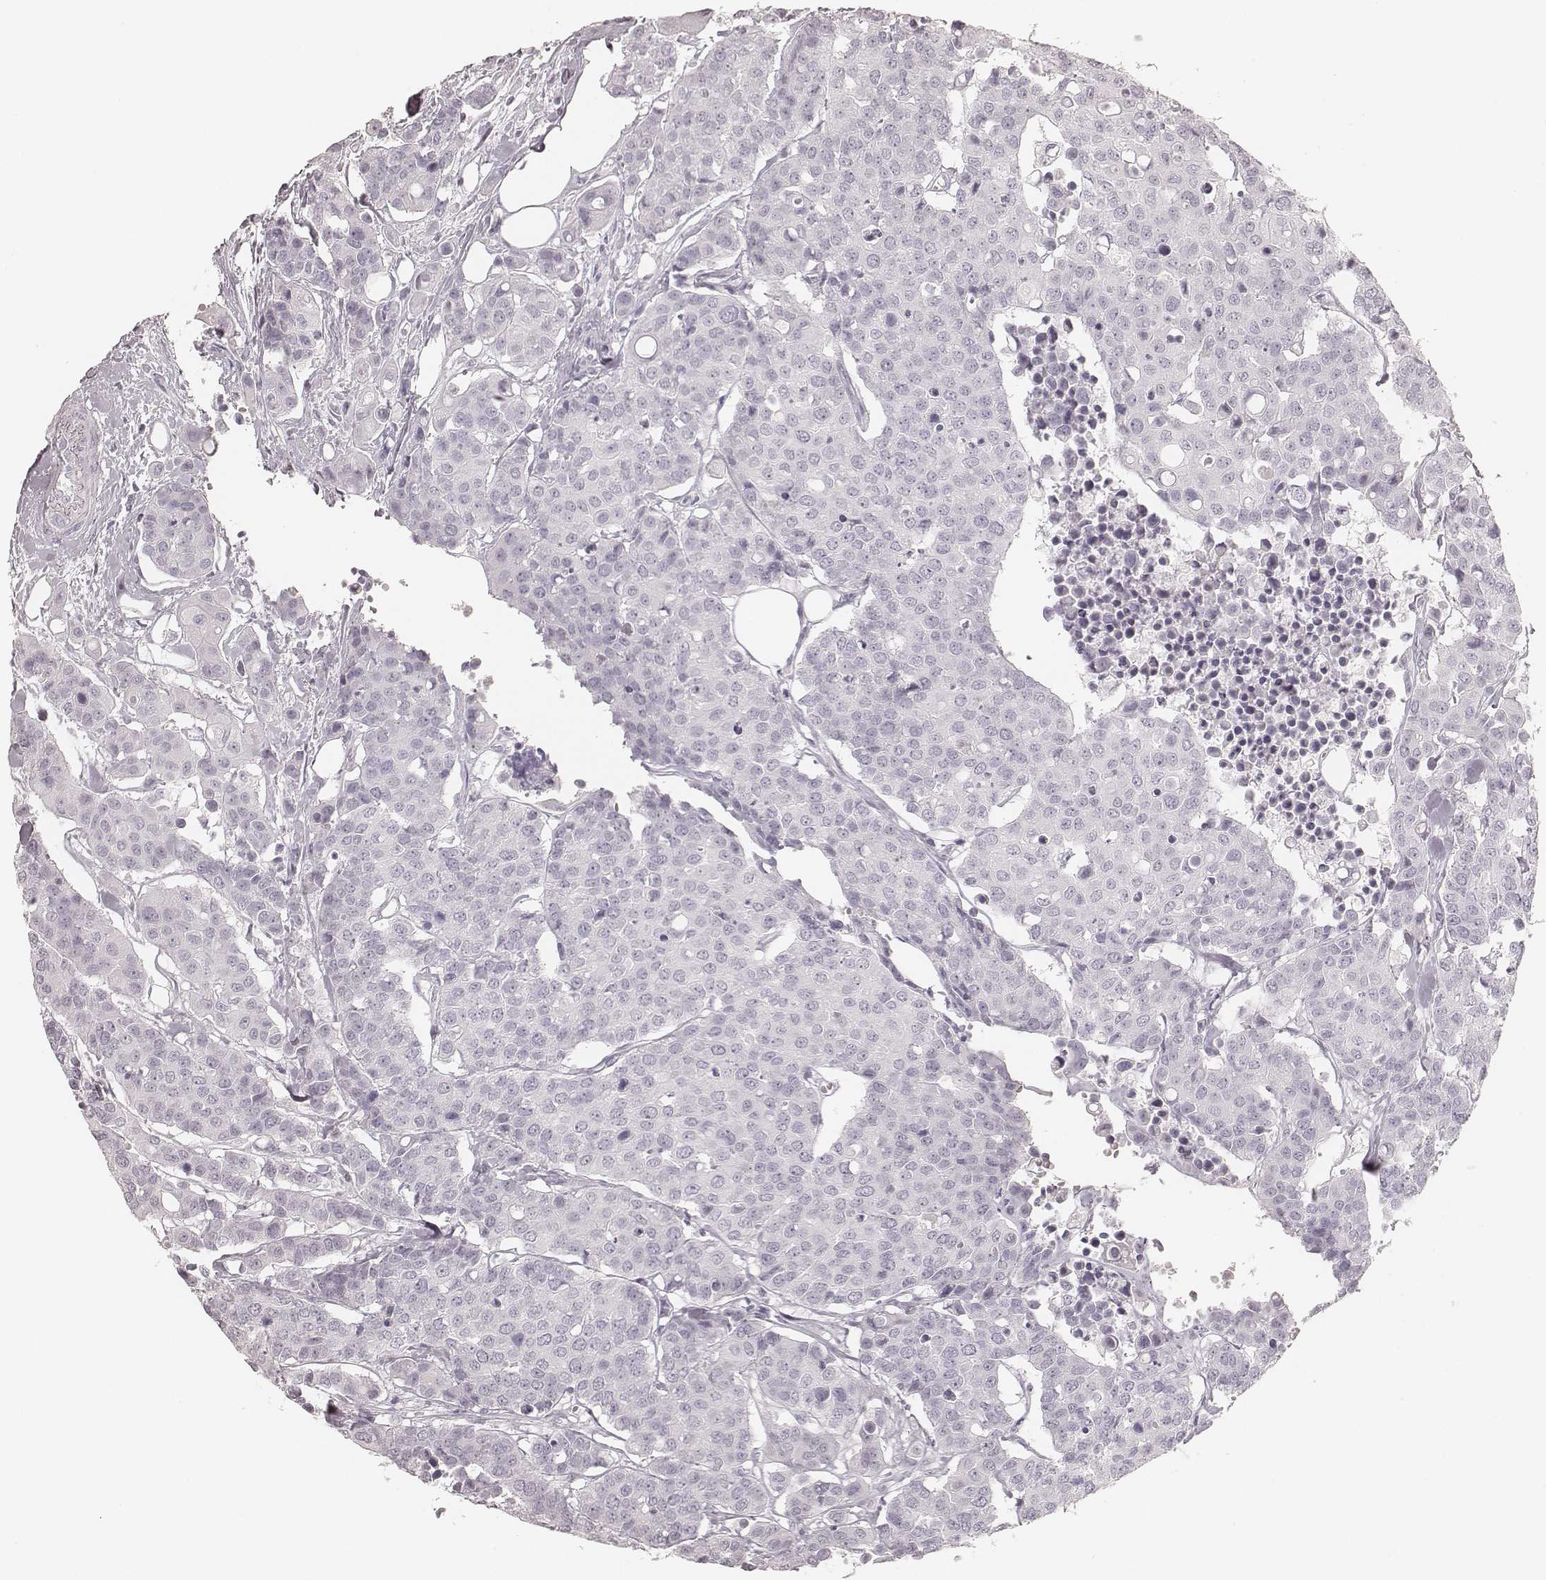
{"staining": {"intensity": "negative", "quantity": "none", "location": "none"}, "tissue": "carcinoid", "cell_type": "Tumor cells", "image_type": "cancer", "snomed": [{"axis": "morphology", "description": "Carcinoid, malignant, NOS"}, {"axis": "topography", "description": "Colon"}], "caption": "Carcinoid was stained to show a protein in brown. There is no significant staining in tumor cells. Nuclei are stained in blue.", "gene": "KRT31", "patient": {"sex": "male", "age": 81}}